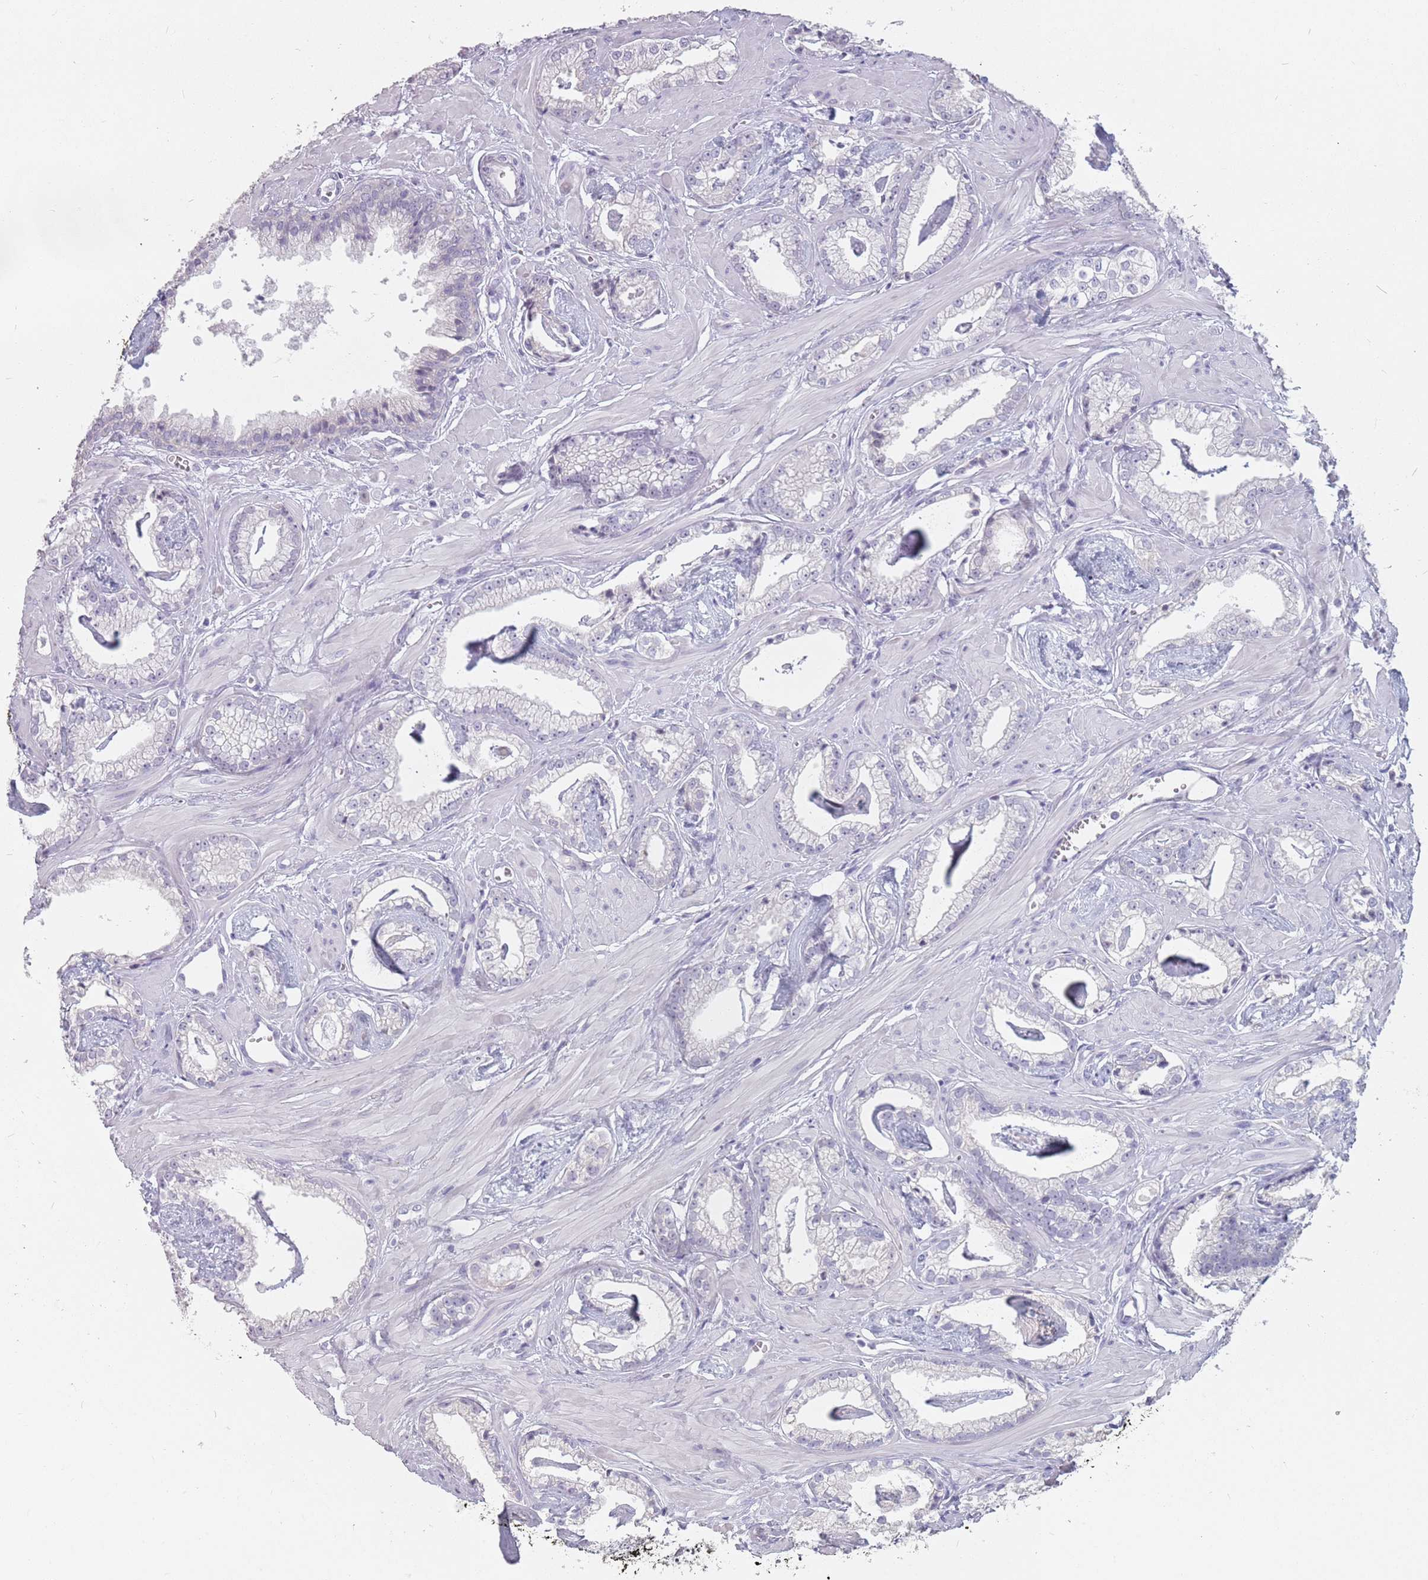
{"staining": {"intensity": "negative", "quantity": "none", "location": "none"}, "tissue": "prostate cancer", "cell_type": "Tumor cells", "image_type": "cancer", "snomed": [{"axis": "morphology", "description": "Adenocarcinoma, Low grade"}, {"axis": "topography", "description": "Prostate"}], "caption": "Immunohistochemistry micrograph of neoplastic tissue: prostate low-grade adenocarcinoma stained with DAB (3,3'-diaminobenzidine) demonstrates no significant protein expression in tumor cells.", "gene": "CEP19", "patient": {"sex": "male", "age": 60}}